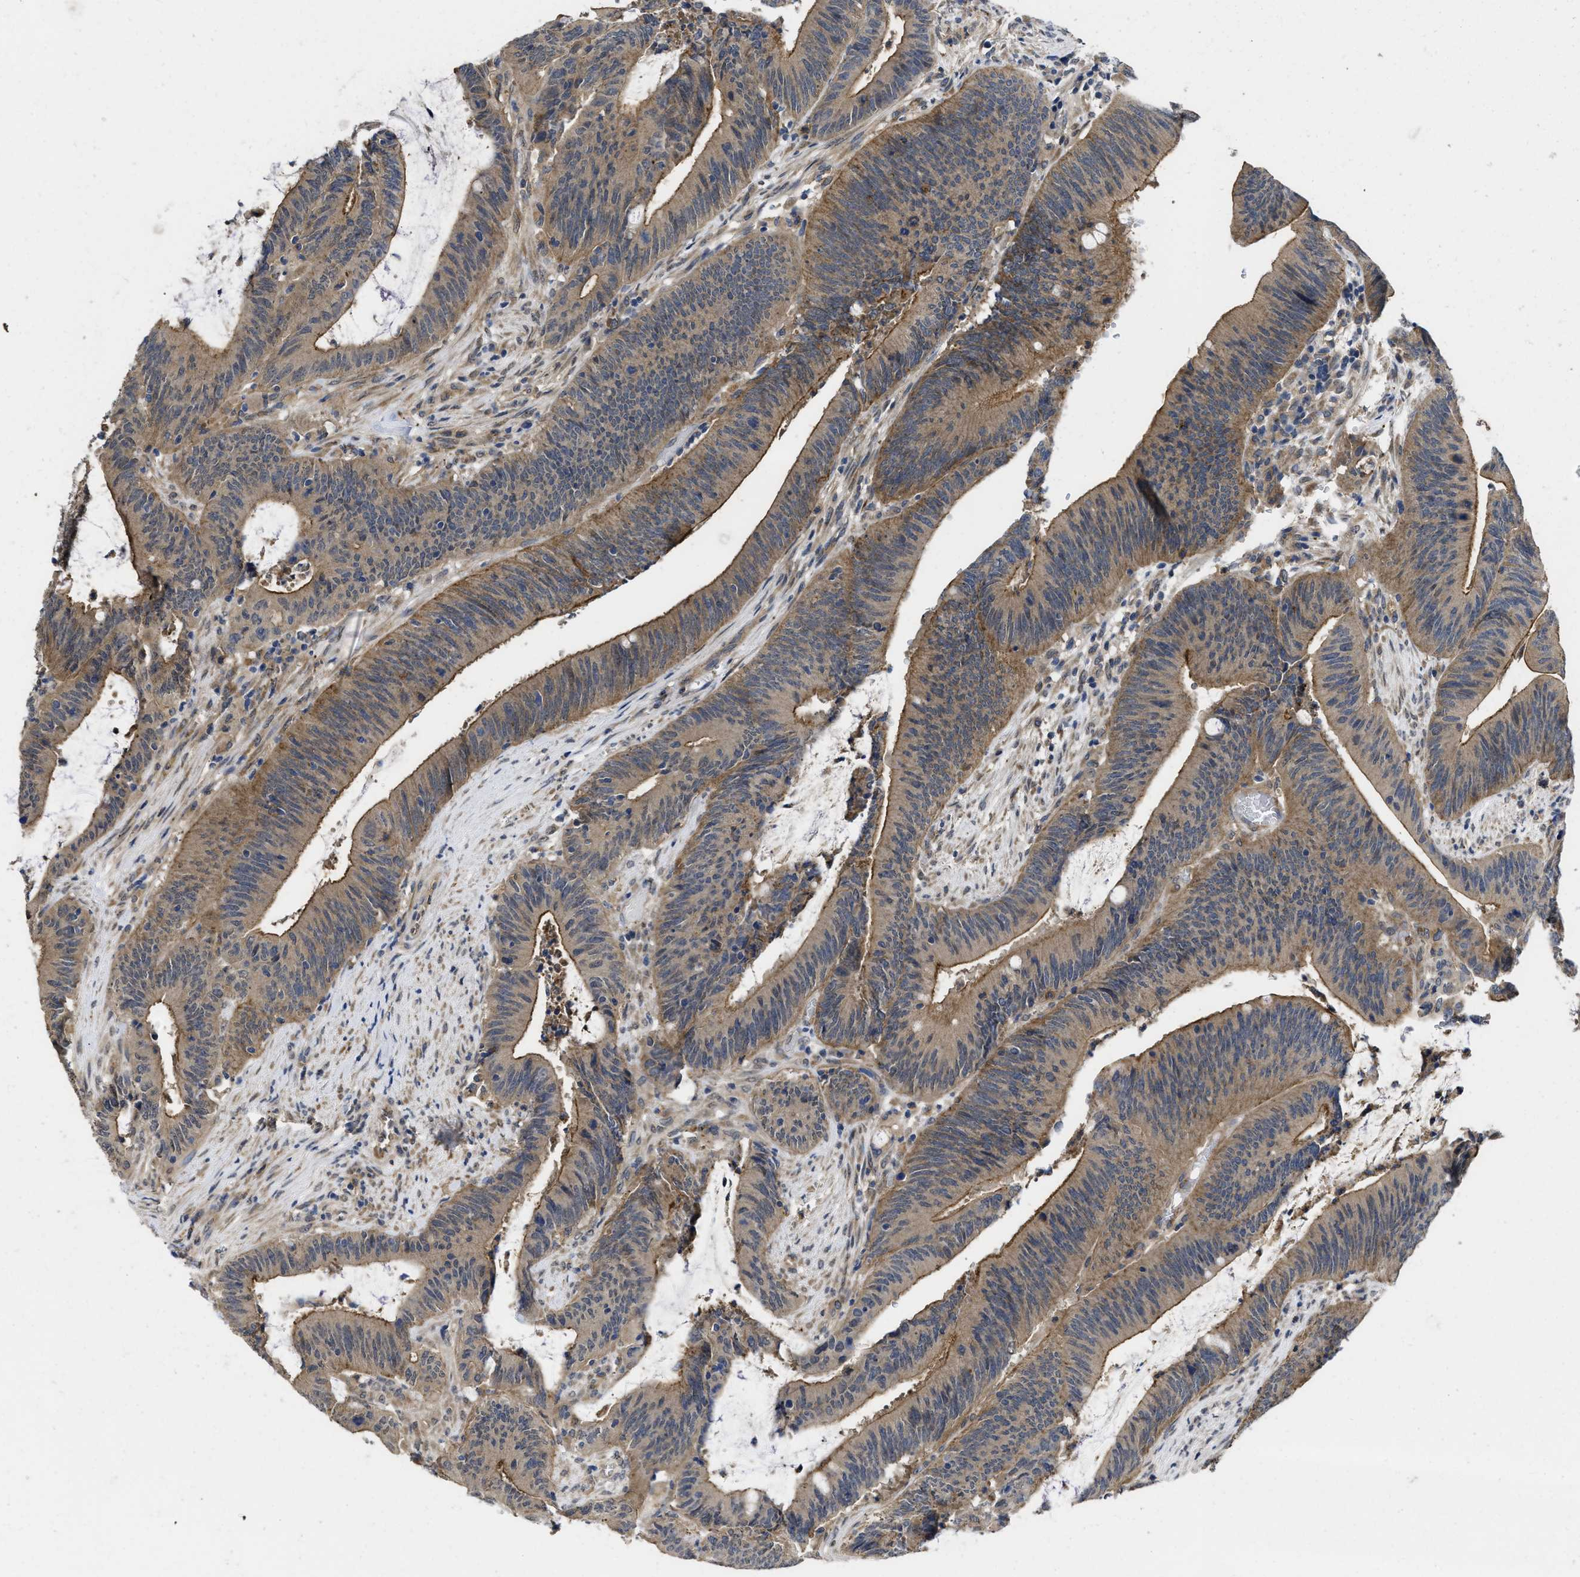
{"staining": {"intensity": "moderate", "quantity": ">75%", "location": "cytoplasmic/membranous"}, "tissue": "colorectal cancer", "cell_type": "Tumor cells", "image_type": "cancer", "snomed": [{"axis": "morphology", "description": "Normal tissue, NOS"}, {"axis": "morphology", "description": "Adenocarcinoma, NOS"}, {"axis": "topography", "description": "Rectum"}], "caption": "This is a micrograph of immunohistochemistry staining of colorectal cancer, which shows moderate staining in the cytoplasmic/membranous of tumor cells.", "gene": "PKD2", "patient": {"sex": "female", "age": 66}}